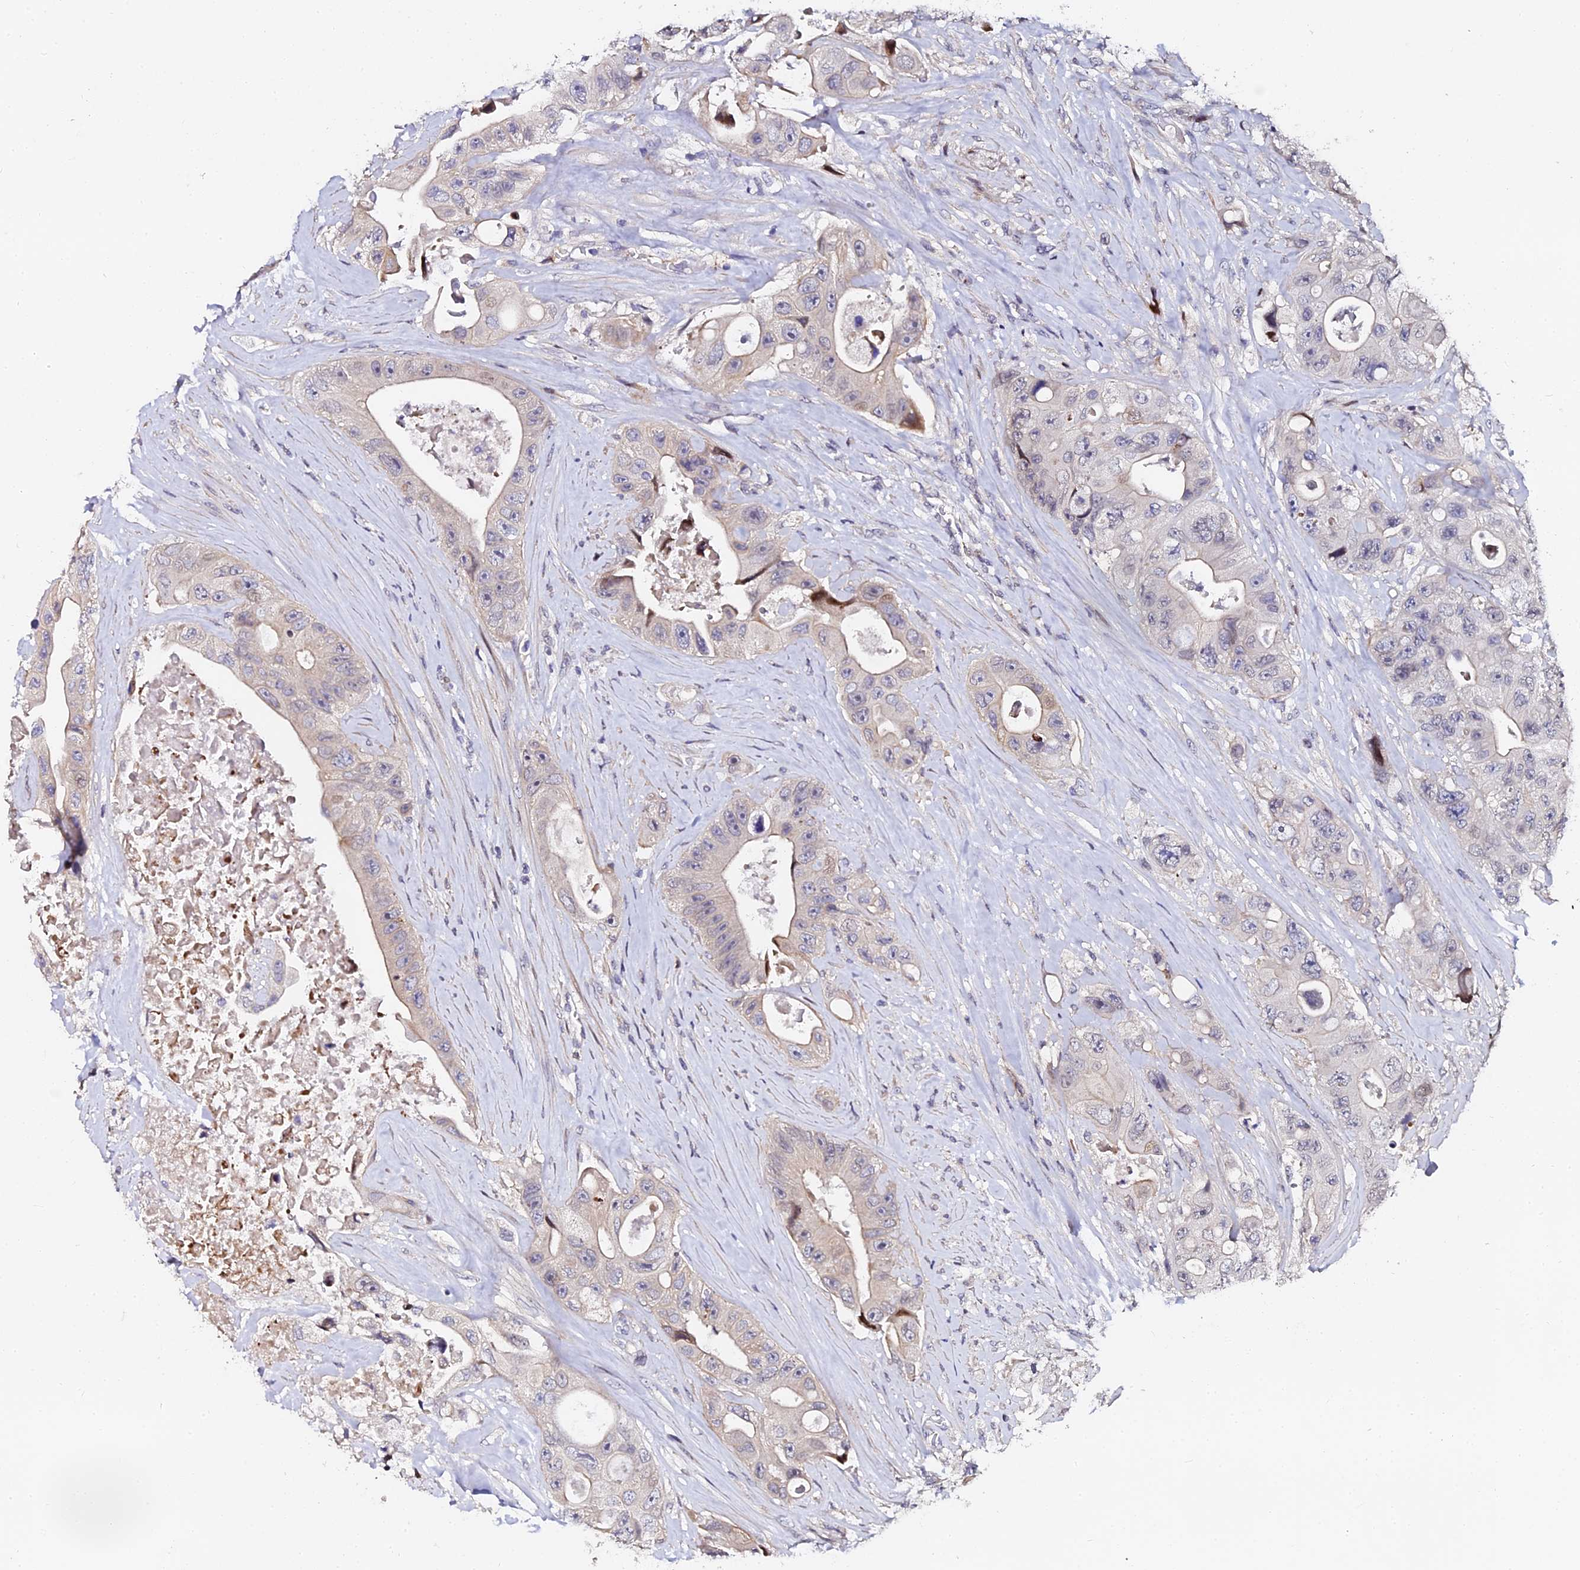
{"staining": {"intensity": "weak", "quantity": "<25%", "location": "cytoplasmic/membranous"}, "tissue": "colorectal cancer", "cell_type": "Tumor cells", "image_type": "cancer", "snomed": [{"axis": "morphology", "description": "Adenocarcinoma, NOS"}, {"axis": "topography", "description": "Colon"}], "caption": "Immunohistochemistry (IHC) of colorectal cancer (adenocarcinoma) exhibits no expression in tumor cells.", "gene": "GPN3", "patient": {"sex": "female", "age": 46}}